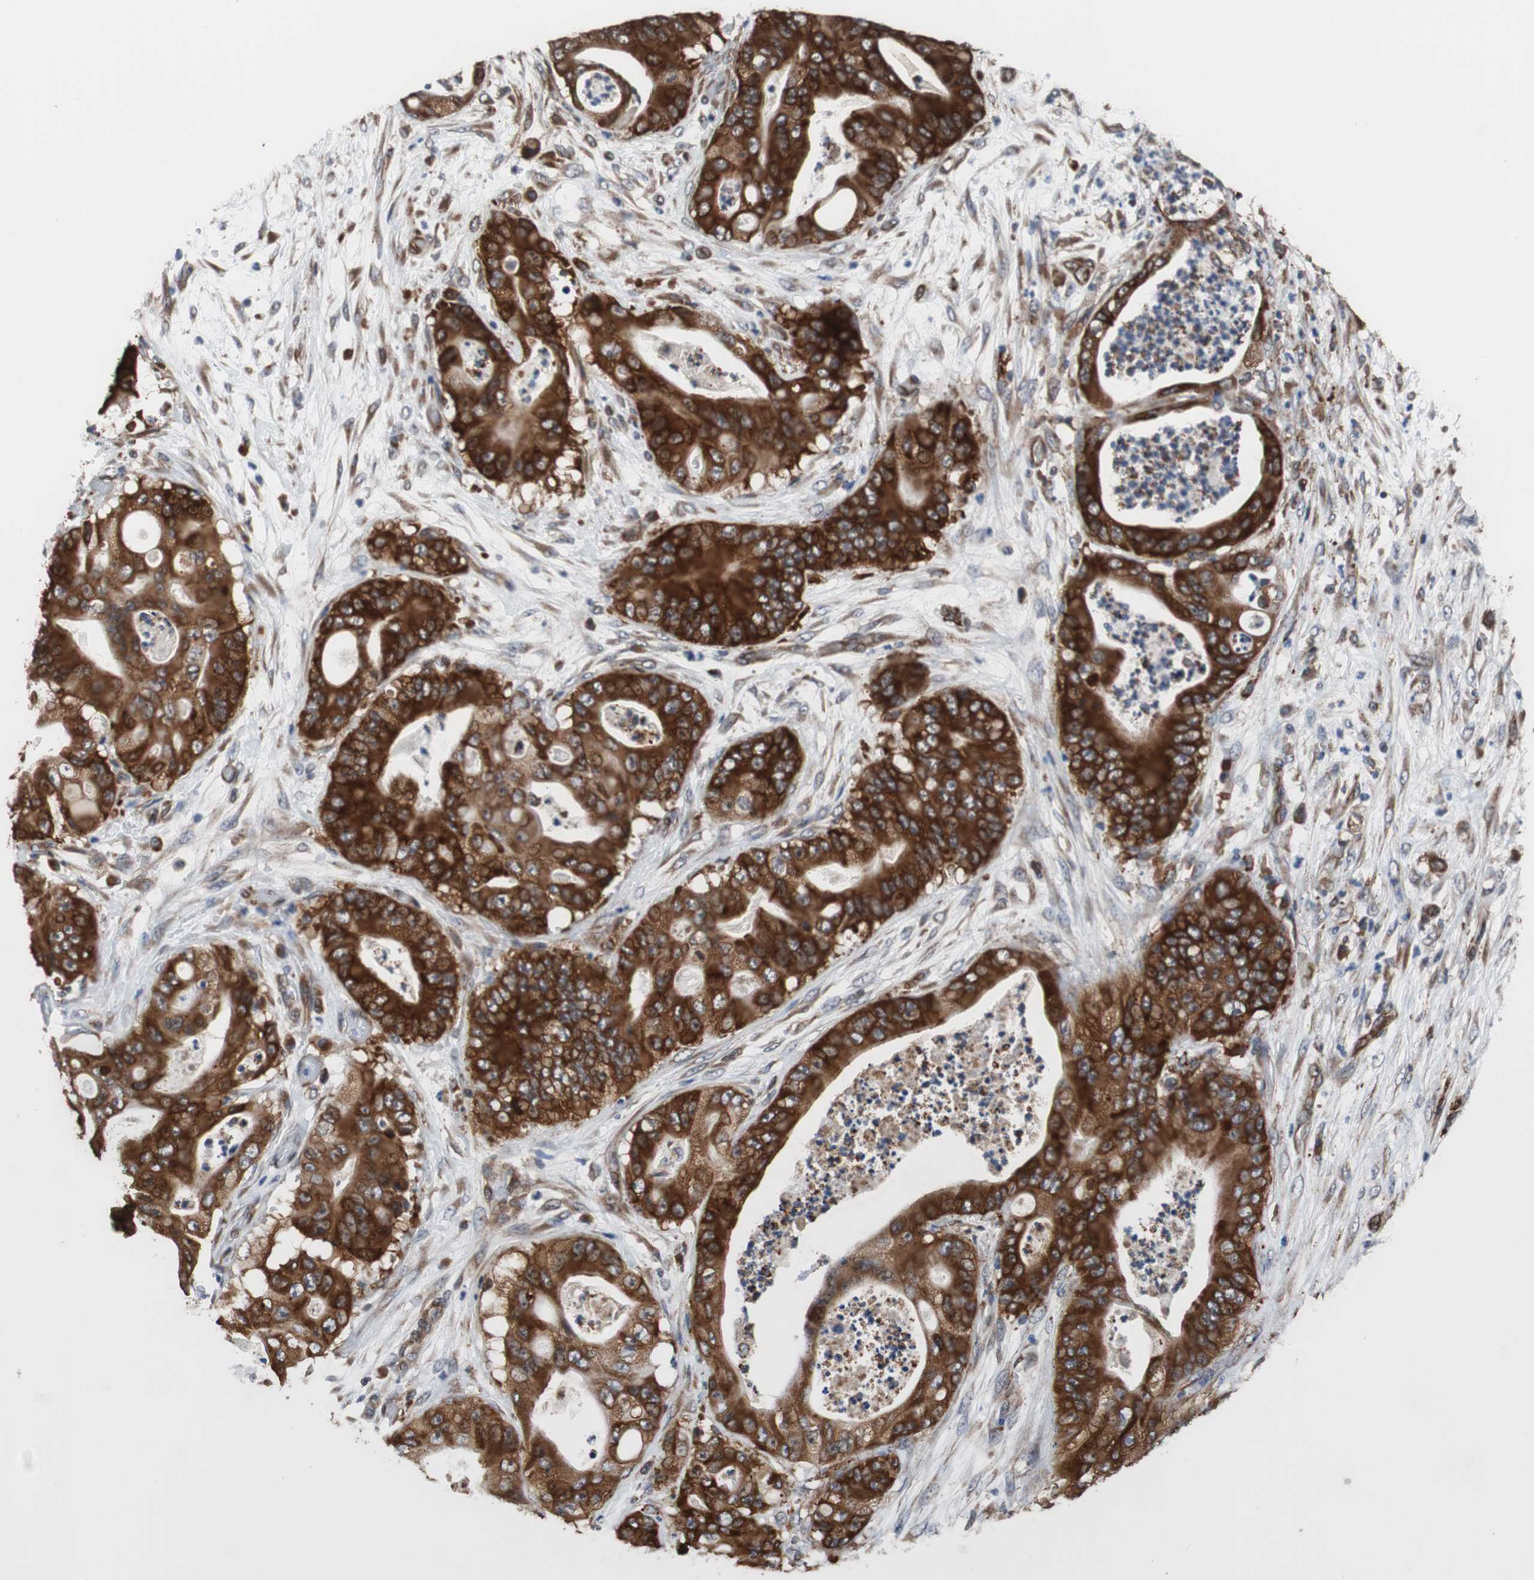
{"staining": {"intensity": "strong", "quantity": ">75%", "location": "cytoplasmic/membranous"}, "tissue": "stomach cancer", "cell_type": "Tumor cells", "image_type": "cancer", "snomed": [{"axis": "morphology", "description": "Adenocarcinoma, NOS"}, {"axis": "topography", "description": "Stomach"}], "caption": "Protein analysis of adenocarcinoma (stomach) tissue displays strong cytoplasmic/membranous positivity in about >75% of tumor cells.", "gene": "USP10", "patient": {"sex": "female", "age": 73}}